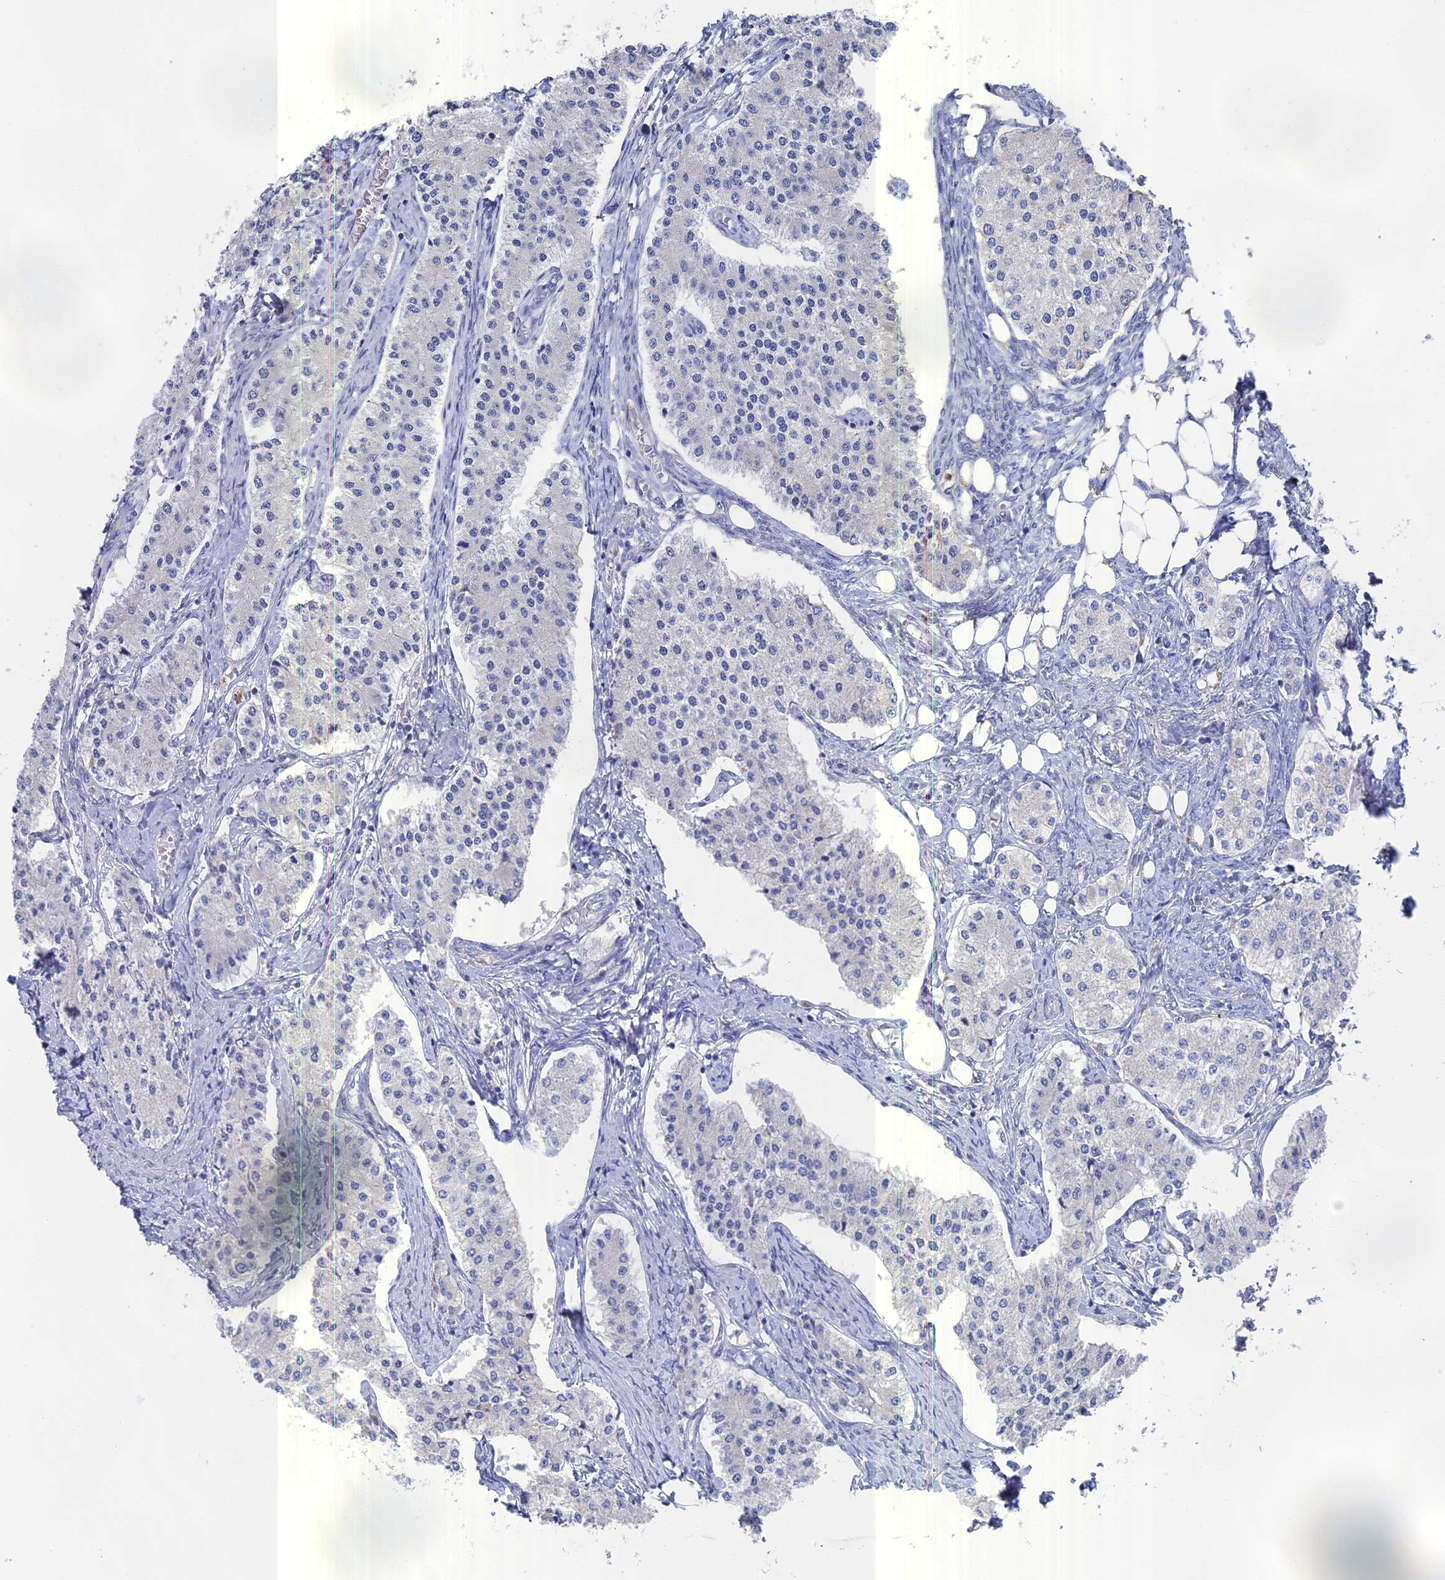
{"staining": {"intensity": "negative", "quantity": "none", "location": "none"}, "tissue": "carcinoid", "cell_type": "Tumor cells", "image_type": "cancer", "snomed": [{"axis": "morphology", "description": "Carcinoid, malignant, NOS"}, {"axis": "topography", "description": "Colon"}], "caption": "This is a image of immunohistochemistry staining of carcinoid, which shows no expression in tumor cells. (Stains: DAB (3,3'-diaminobenzidine) IHC with hematoxylin counter stain, Microscopy: brightfield microscopy at high magnification).", "gene": "NCF4", "patient": {"sex": "female", "age": 52}}